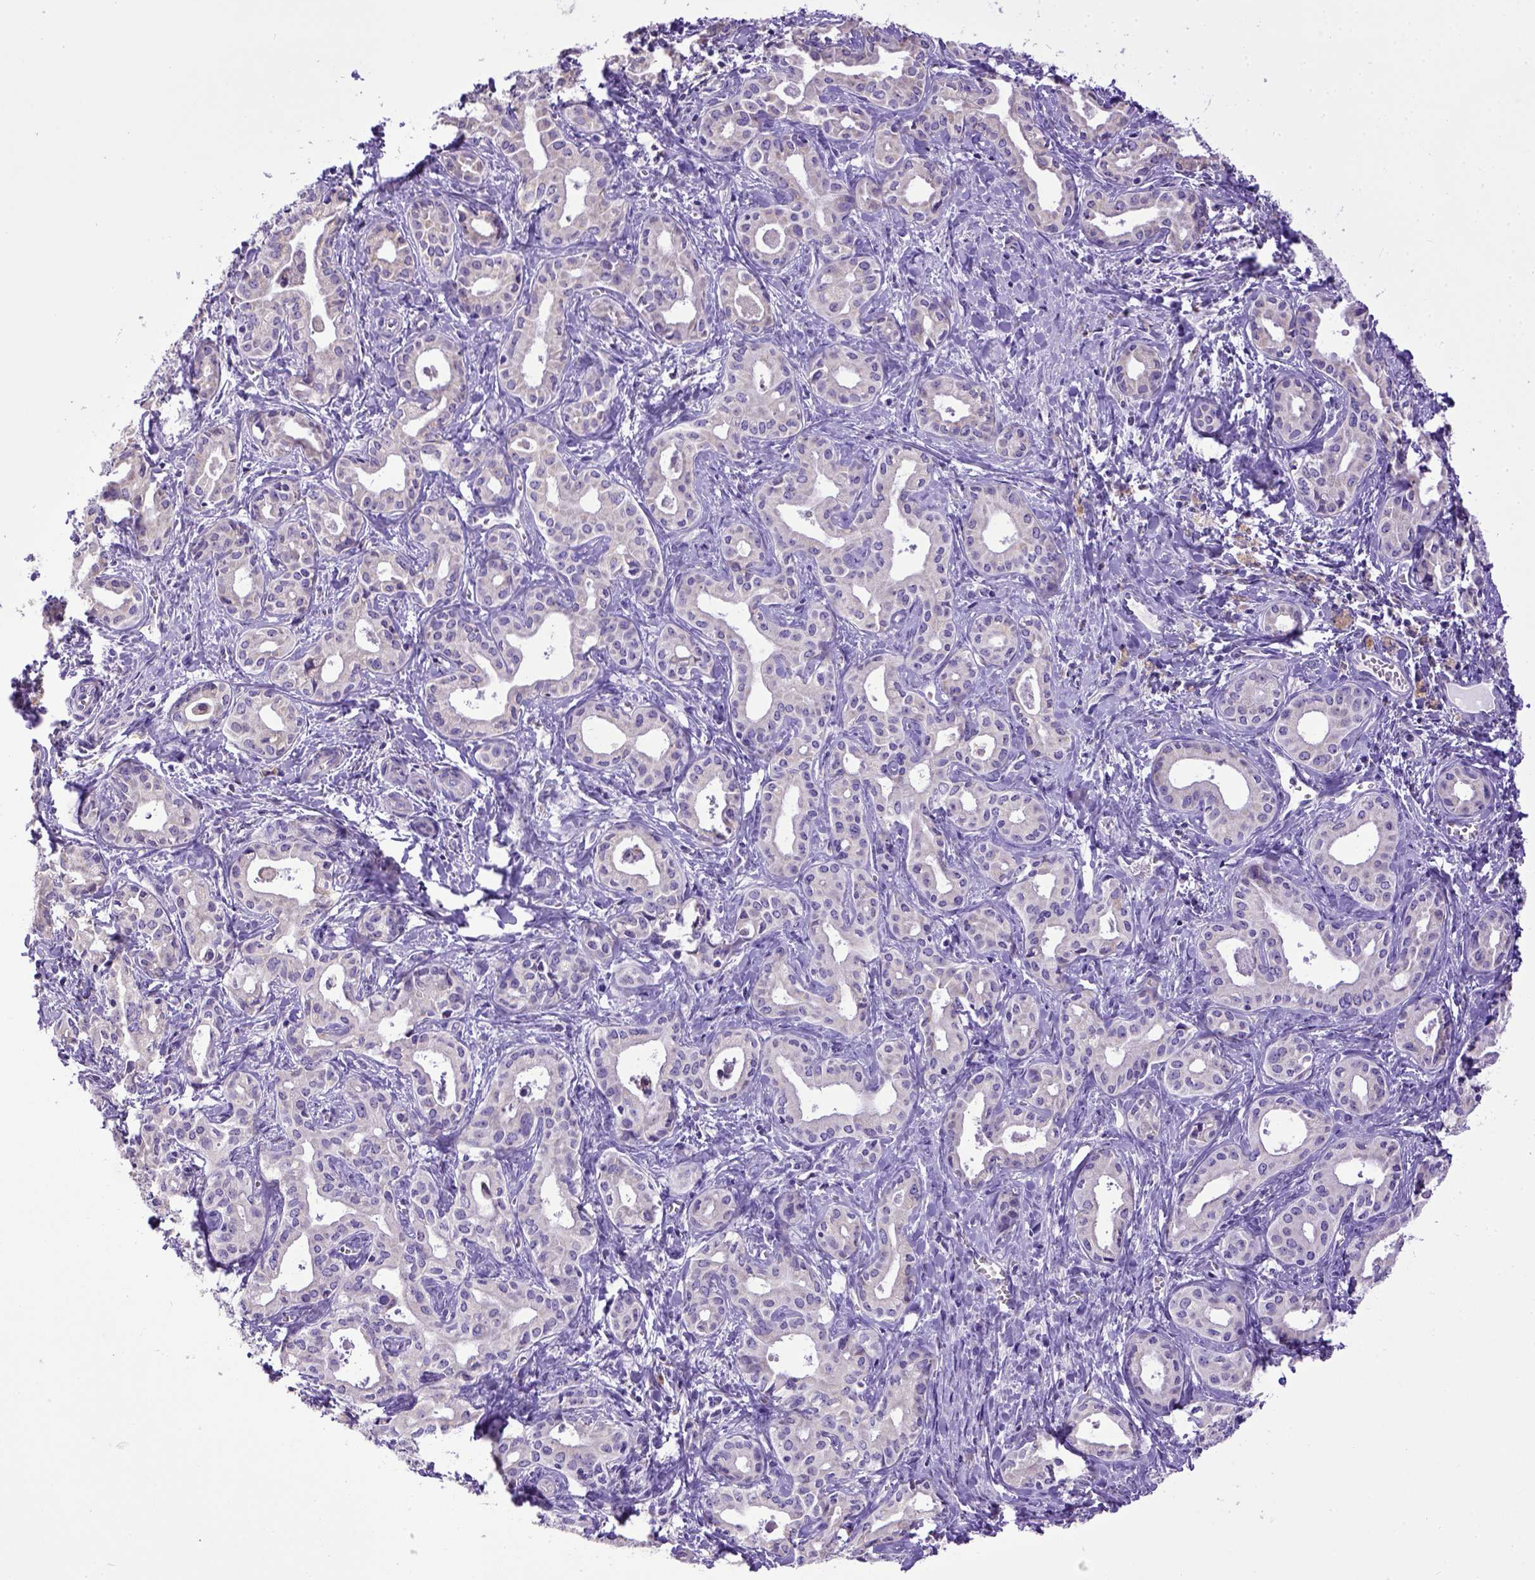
{"staining": {"intensity": "negative", "quantity": "none", "location": "none"}, "tissue": "liver cancer", "cell_type": "Tumor cells", "image_type": "cancer", "snomed": [{"axis": "morphology", "description": "Cholangiocarcinoma"}, {"axis": "topography", "description": "Liver"}], "caption": "A high-resolution micrograph shows immunohistochemistry (IHC) staining of liver cholangiocarcinoma, which demonstrates no significant staining in tumor cells.", "gene": "SPEF1", "patient": {"sex": "female", "age": 65}}